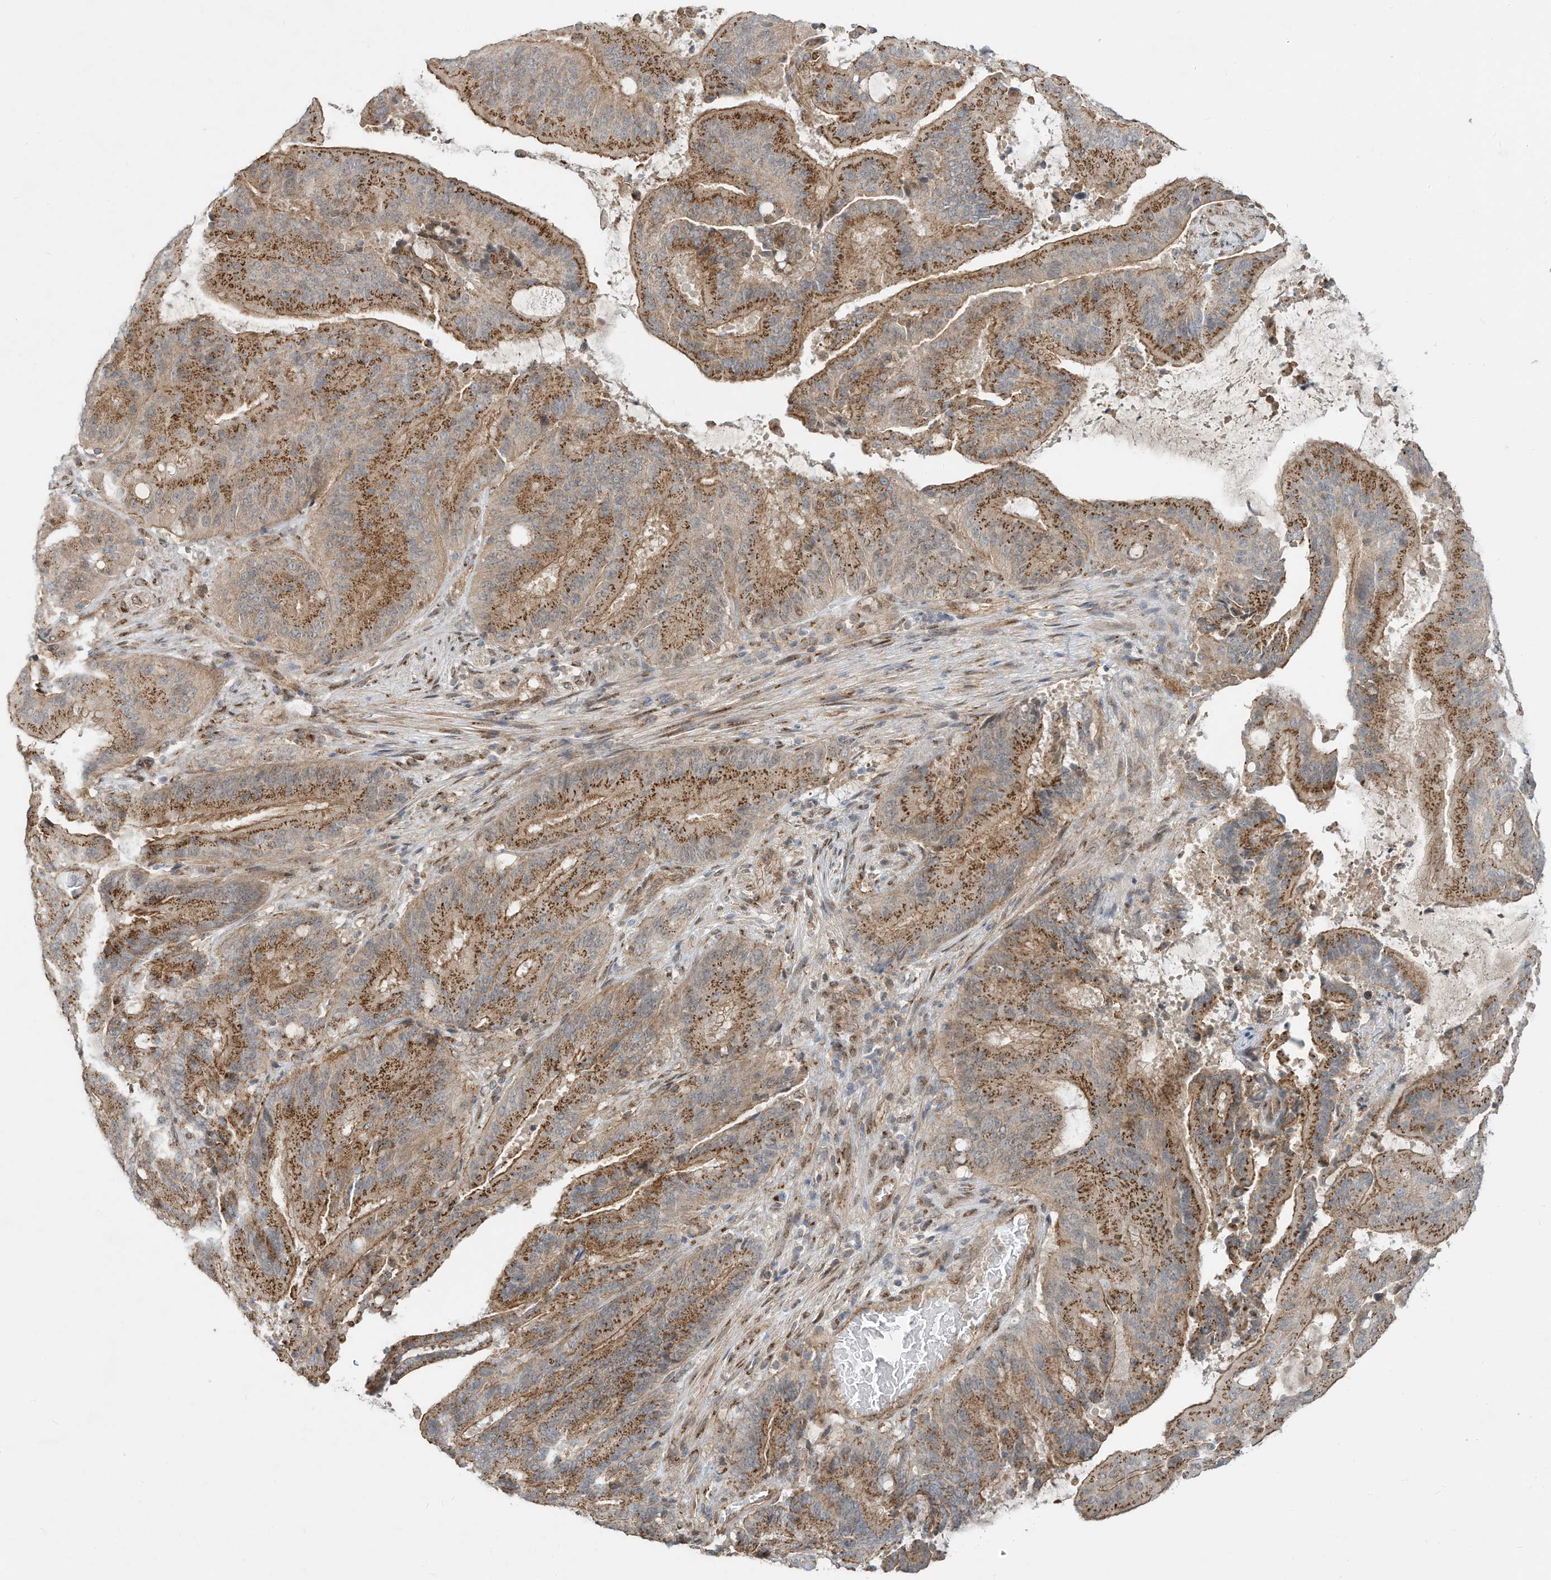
{"staining": {"intensity": "strong", "quantity": ">75%", "location": "cytoplasmic/membranous"}, "tissue": "liver cancer", "cell_type": "Tumor cells", "image_type": "cancer", "snomed": [{"axis": "morphology", "description": "Normal tissue, NOS"}, {"axis": "morphology", "description": "Cholangiocarcinoma"}, {"axis": "topography", "description": "Liver"}, {"axis": "topography", "description": "Peripheral nerve tissue"}], "caption": "Strong cytoplasmic/membranous protein expression is appreciated in approximately >75% of tumor cells in cholangiocarcinoma (liver).", "gene": "CUX1", "patient": {"sex": "female", "age": 73}}